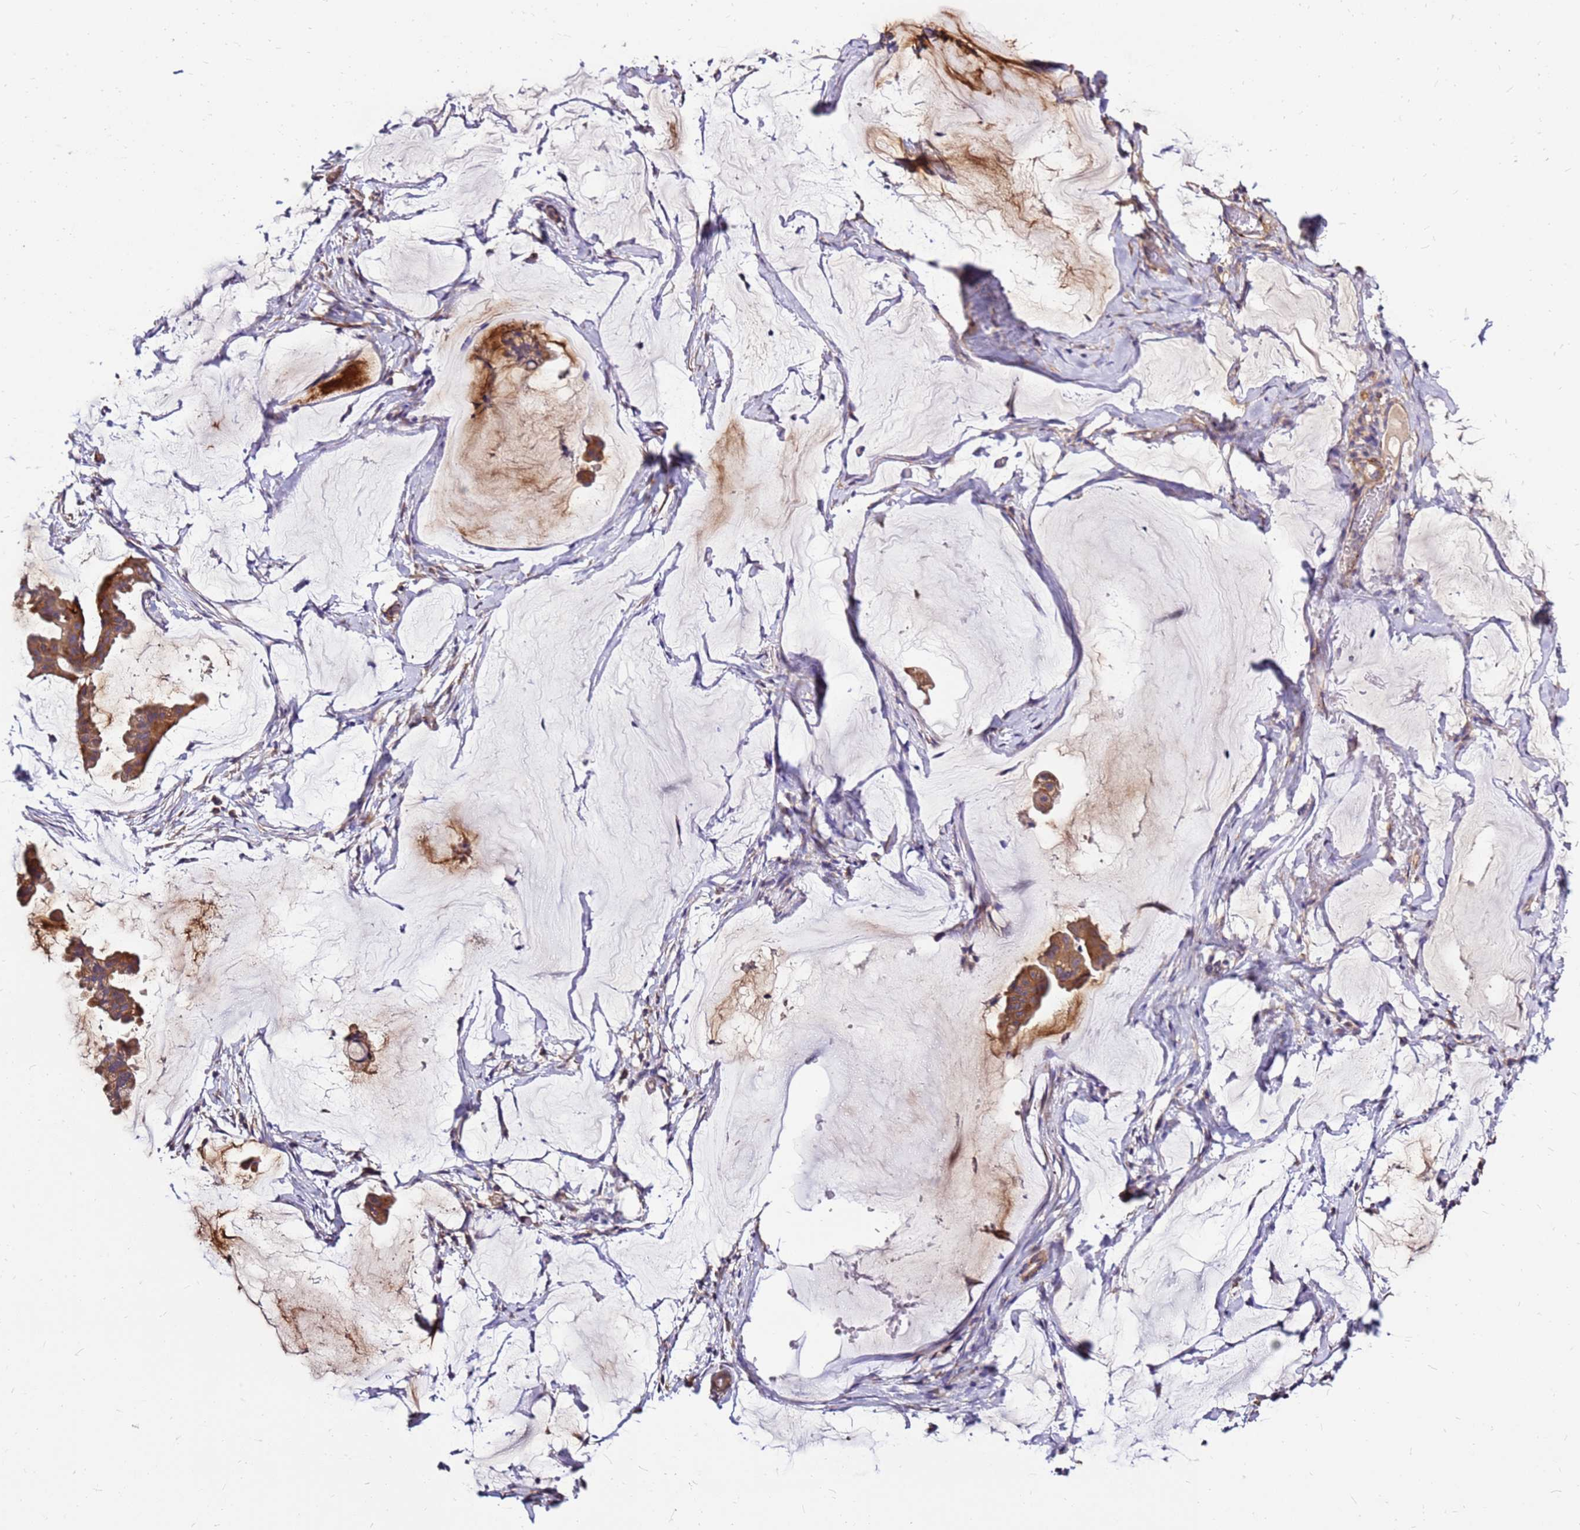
{"staining": {"intensity": "moderate", "quantity": ">75%", "location": "cytoplasmic/membranous"}, "tissue": "ovarian cancer", "cell_type": "Tumor cells", "image_type": "cancer", "snomed": [{"axis": "morphology", "description": "Cystadenocarcinoma, mucinous, NOS"}, {"axis": "topography", "description": "Ovary"}], "caption": "Ovarian mucinous cystadenocarcinoma stained with a brown dye reveals moderate cytoplasmic/membranous positive positivity in about >75% of tumor cells.", "gene": "EXD3", "patient": {"sex": "female", "age": 73}}